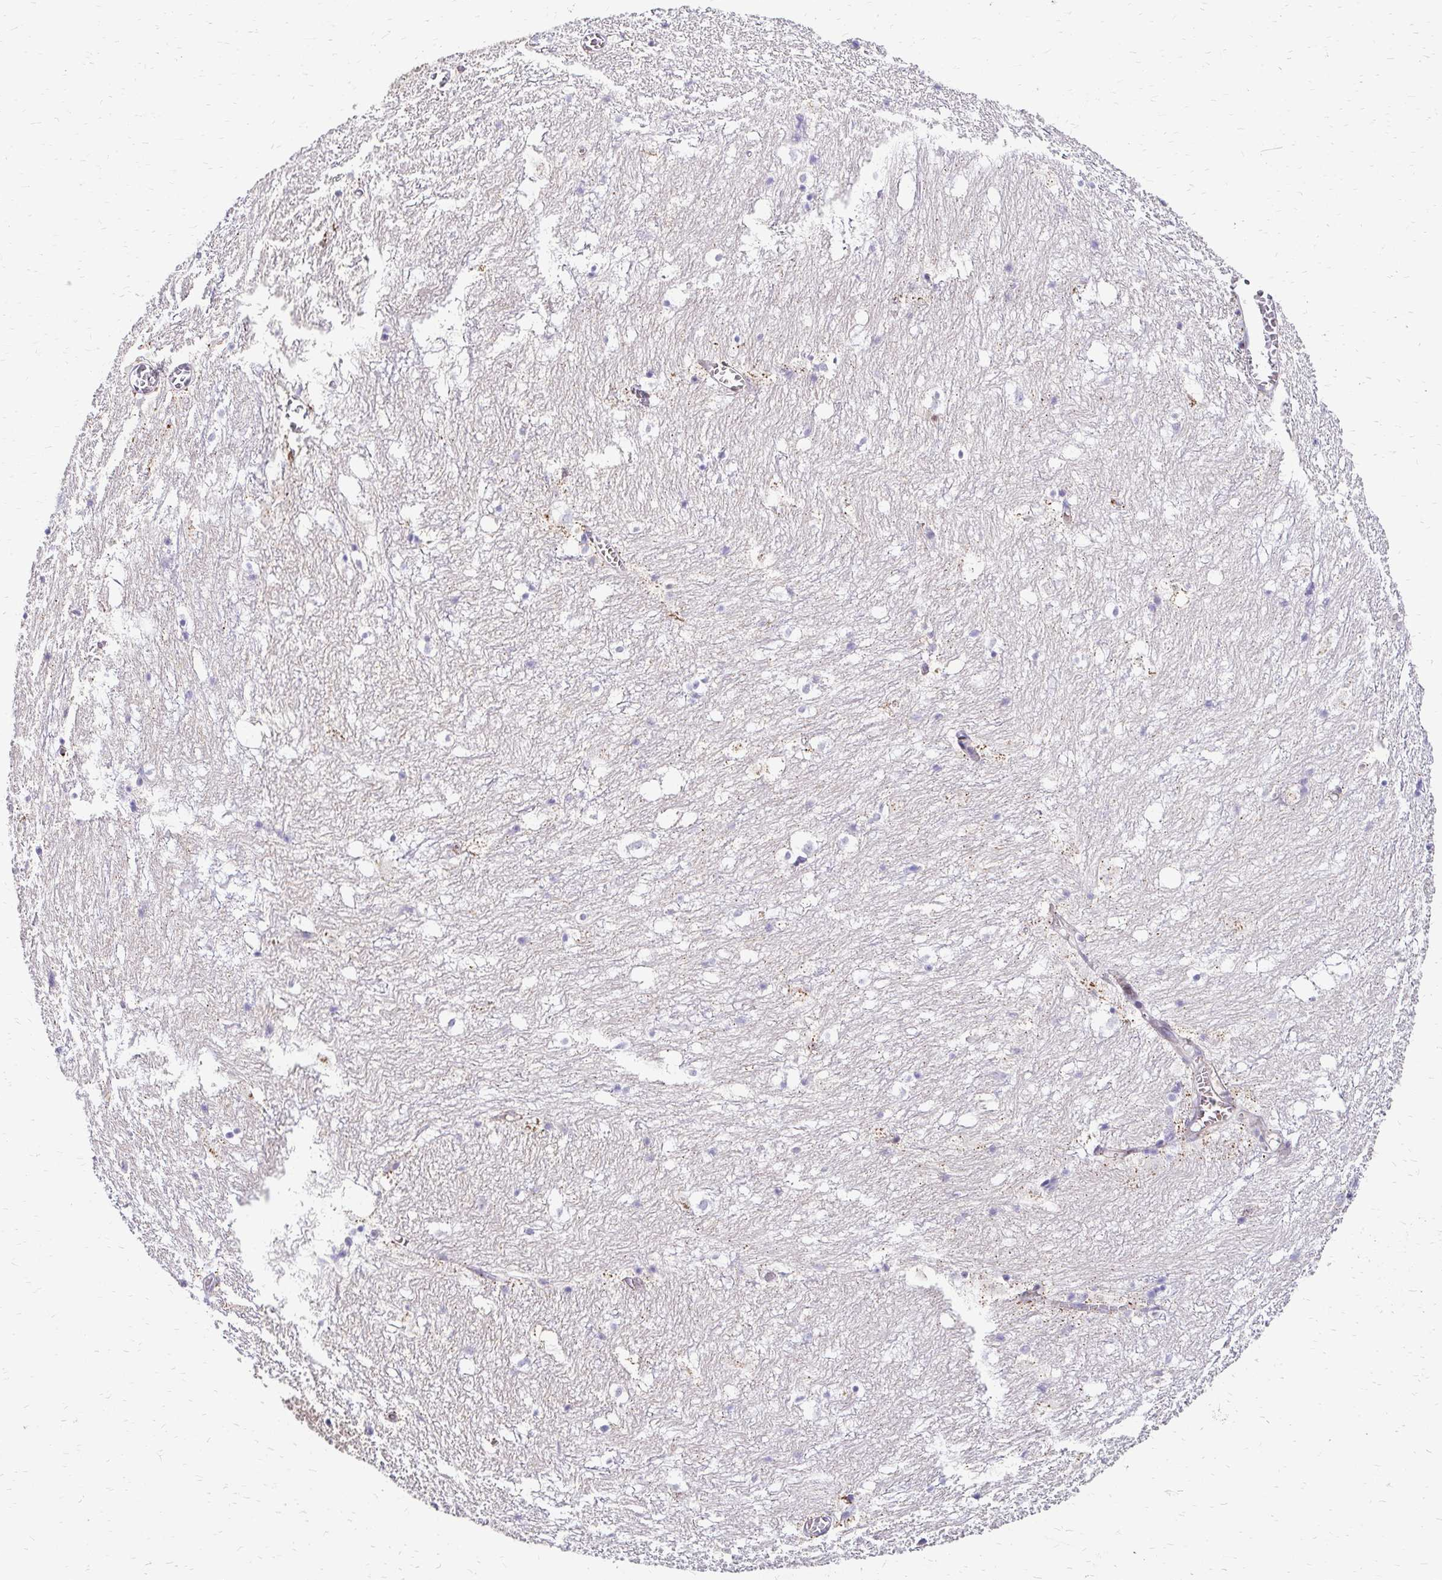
{"staining": {"intensity": "negative", "quantity": "none", "location": "none"}, "tissue": "hippocampus", "cell_type": "Glial cells", "image_type": "normal", "snomed": [{"axis": "morphology", "description": "Normal tissue, NOS"}, {"axis": "topography", "description": "Hippocampus"}], "caption": "Glial cells show no significant staining in benign hippocampus.", "gene": "IDUA", "patient": {"sex": "female", "age": 52}}